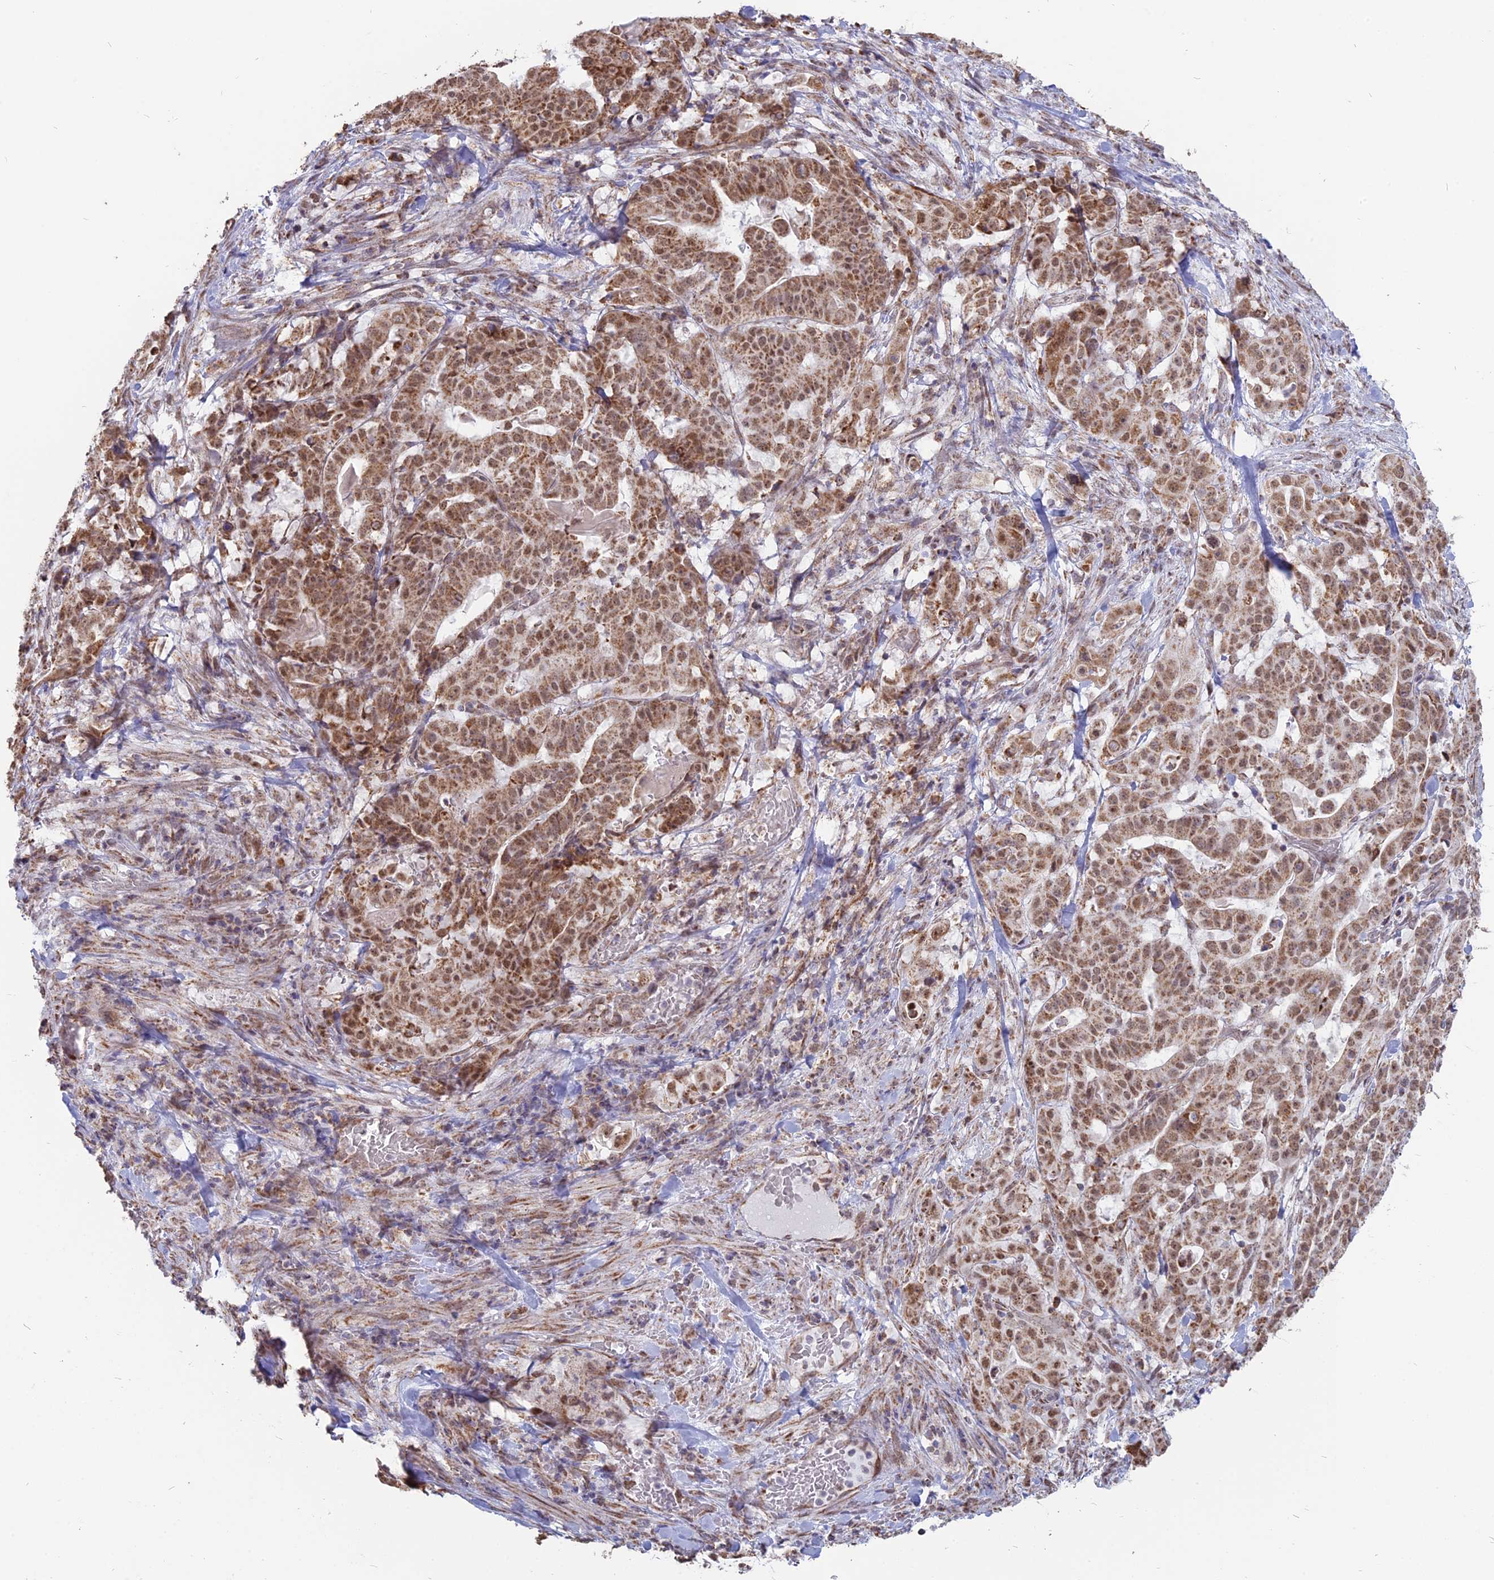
{"staining": {"intensity": "moderate", "quantity": ">75%", "location": "cytoplasmic/membranous,nuclear"}, "tissue": "stomach cancer", "cell_type": "Tumor cells", "image_type": "cancer", "snomed": [{"axis": "morphology", "description": "Adenocarcinoma, NOS"}, {"axis": "topography", "description": "Stomach"}], "caption": "Protein expression analysis of adenocarcinoma (stomach) exhibits moderate cytoplasmic/membranous and nuclear expression in about >75% of tumor cells. Nuclei are stained in blue.", "gene": "ARHGAP40", "patient": {"sex": "male", "age": 48}}